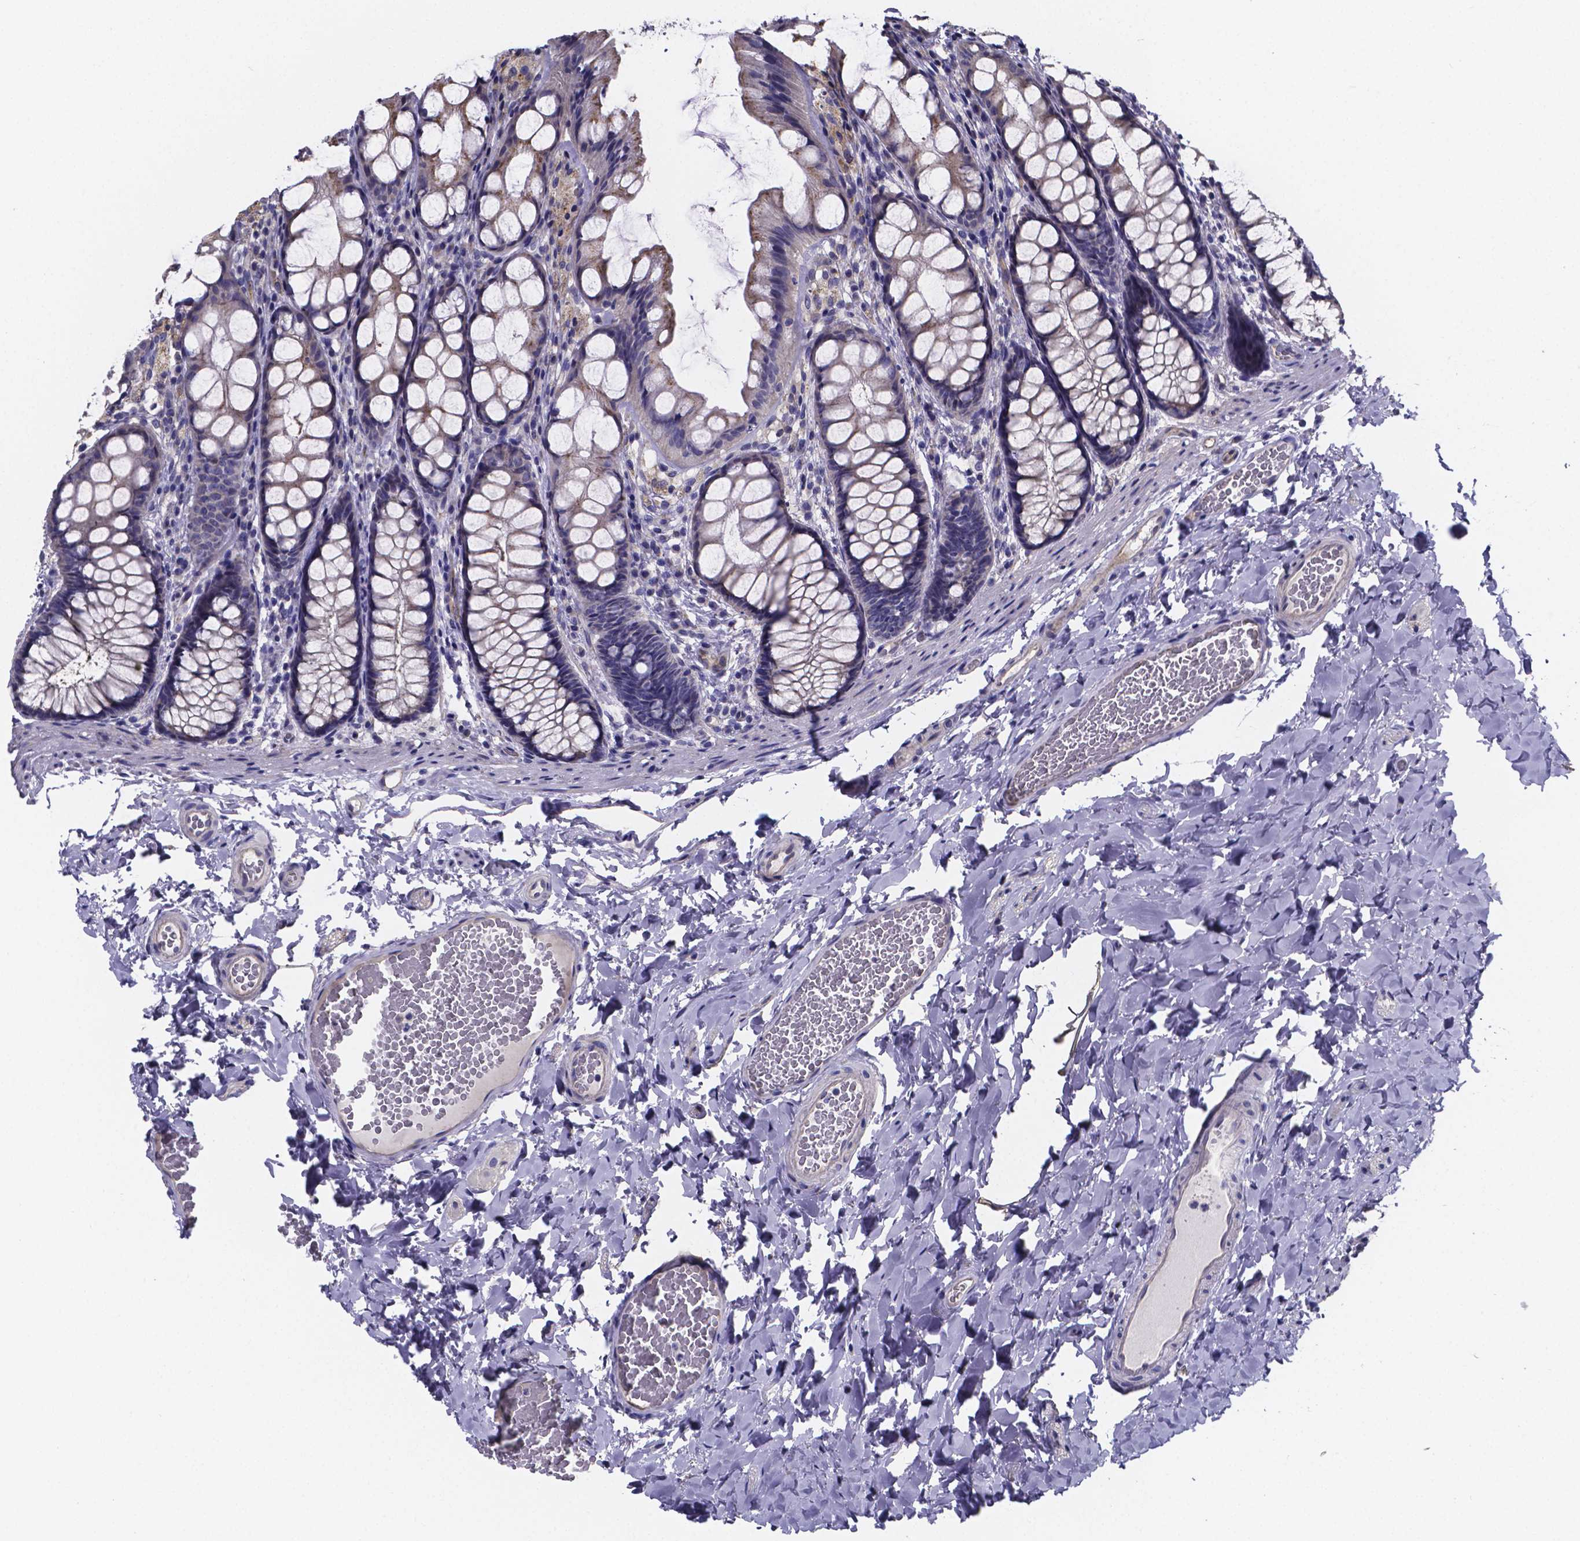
{"staining": {"intensity": "weak", "quantity": "<25%", "location": "cytoplasmic/membranous"}, "tissue": "colon", "cell_type": "Endothelial cells", "image_type": "normal", "snomed": [{"axis": "morphology", "description": "Normal tissue, NOS"}, {"axis": "topography", "description": "Colon"}], "caption": "Image shows no significant protein positivity in endothelial cells of normal colon. (Brightfield microscopy of DAB immunohistochemistry at high magnification).", "gene": "SFRP4", "patient": {"sex": "male", "age": 47}}